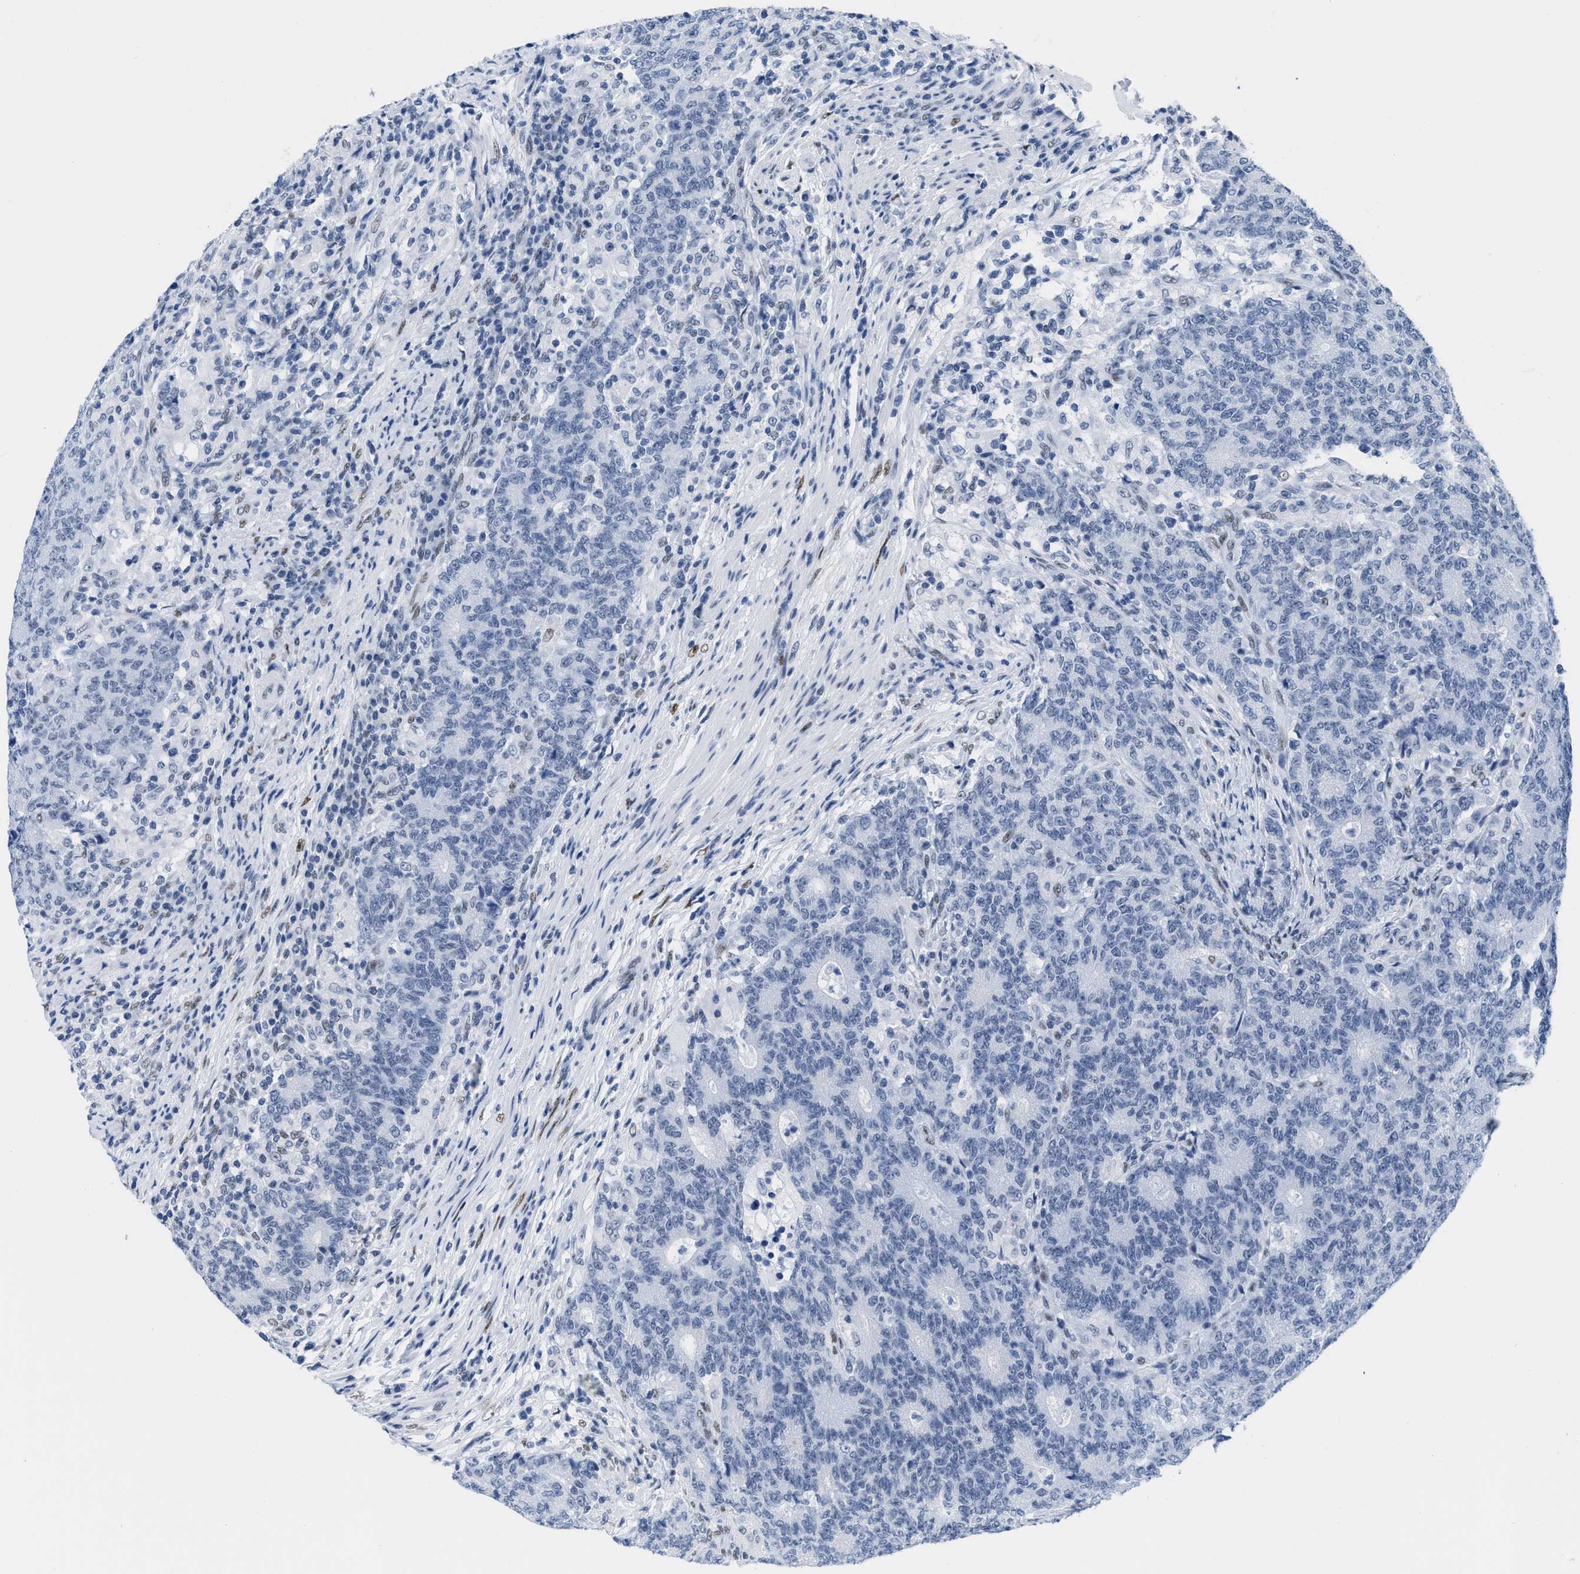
{"staining": {"intensity": "negative", "quantity": "none", "location": "none"}, "tissue": "colorectal cancer", "cell_type": "Tumor cells", "image_type": "cancer", "snomed": [{"axis": "morphology", "description": "Normal tissue, NOS"}, {"axis": "morphology", "description": "Adenocarcinoma, NOS"}, {"axis": "topography", "description": "Colon"}], "caption": "Tumor cells are negative for brown protein staining in adenocarcinoma (colorectal).", "gene": "CTBP1", "patient": {"sex": "female", "age": 75}}